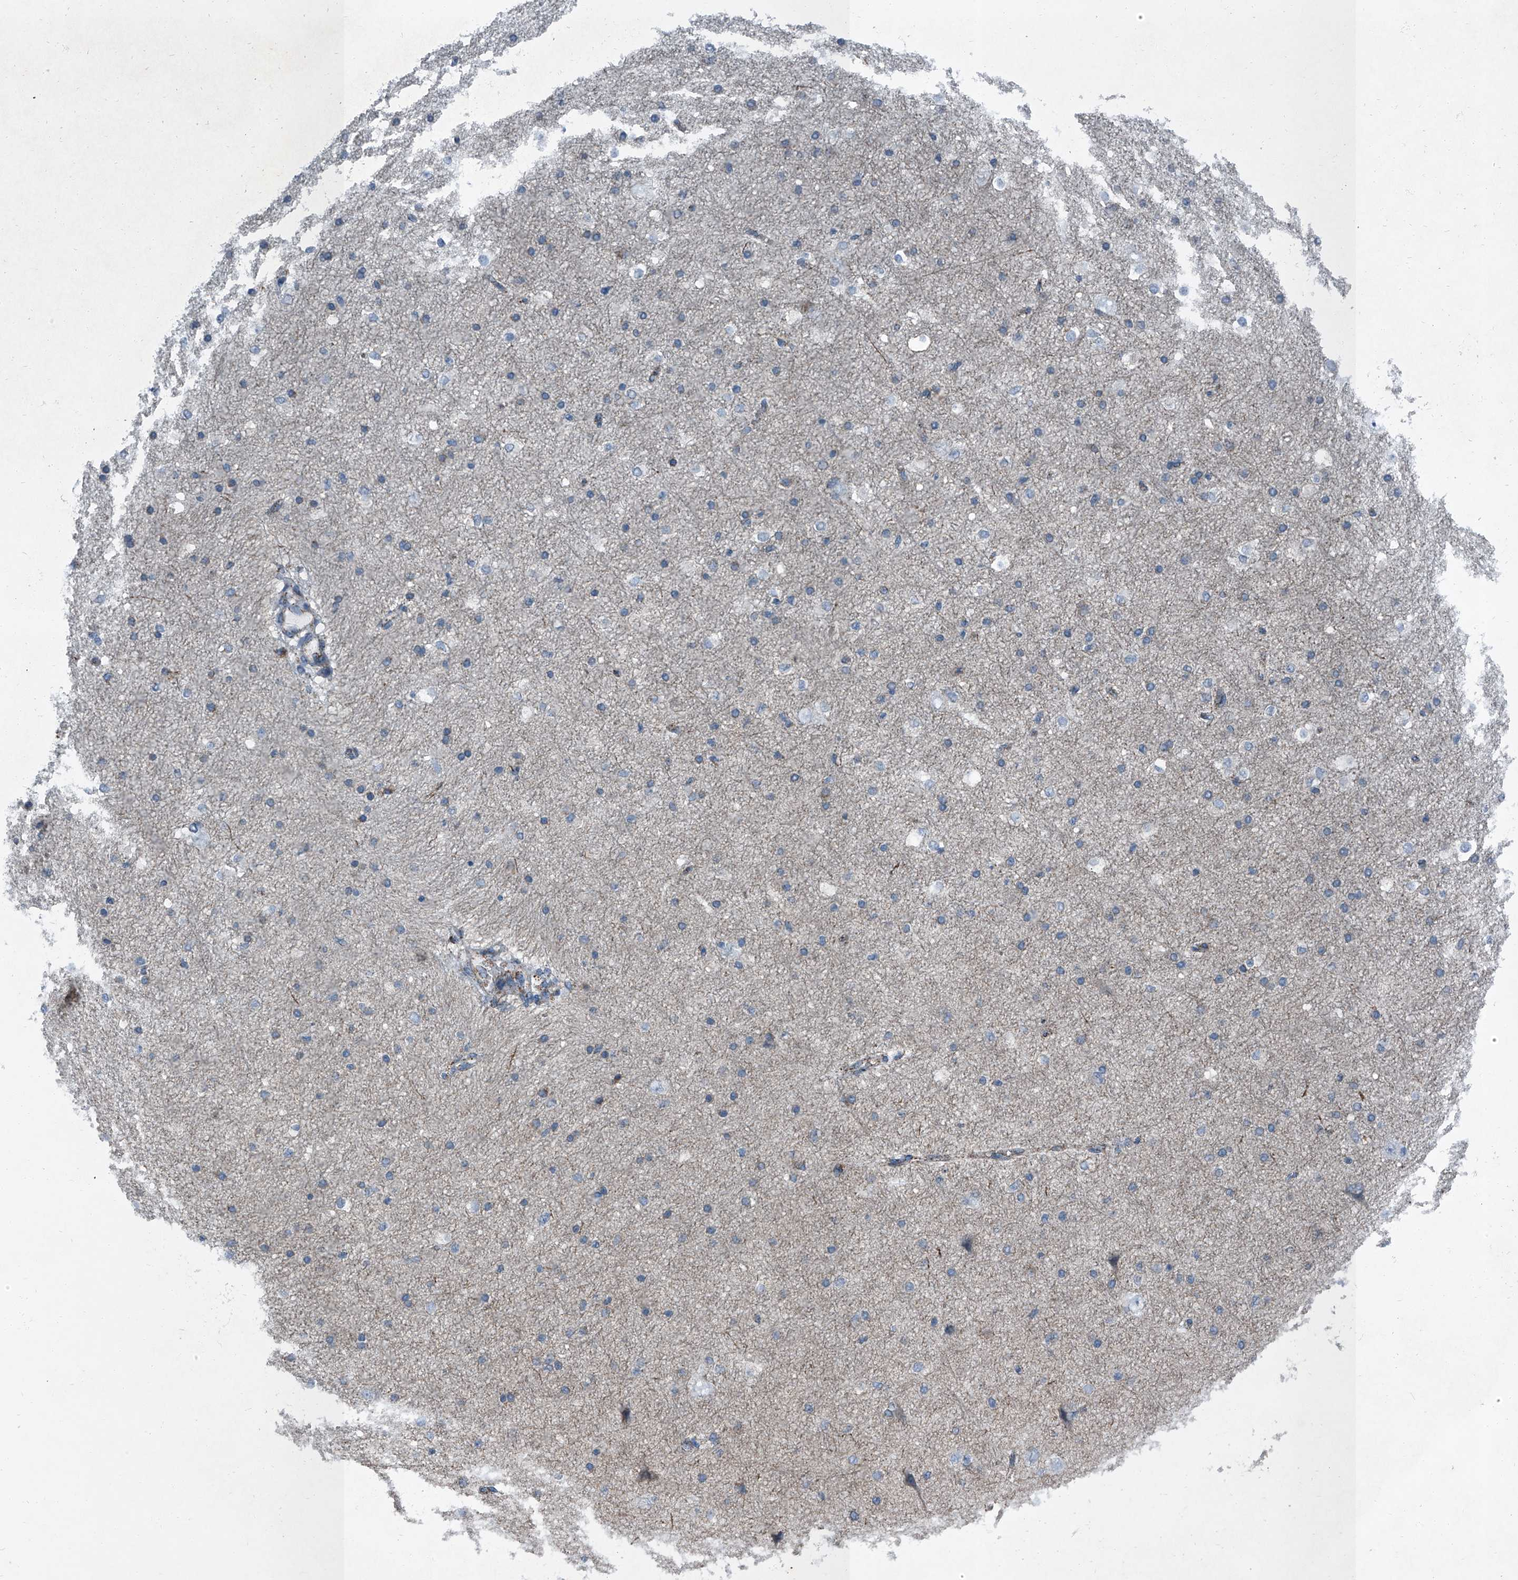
{"staining": {"intensity": "negative", "quantity": "none", "location": "none"}, "tissue": "cerebral cortex", "cell_type": "Endothelial cells", "image_type": "normal", "snomed": [{"axis": "morphology", "description": "Normal tissue, NOS"}, {"axis": "morphology", "description": "Developmental malformation"}, {"axis": "topography", "description": "Cerebral cortex"}], "caption": "Endothelial cells are negative for protein expression in normal human cerebral cortex.", "gene": "CHRNA7", "patient": {"sex": "female", "age": 30}}